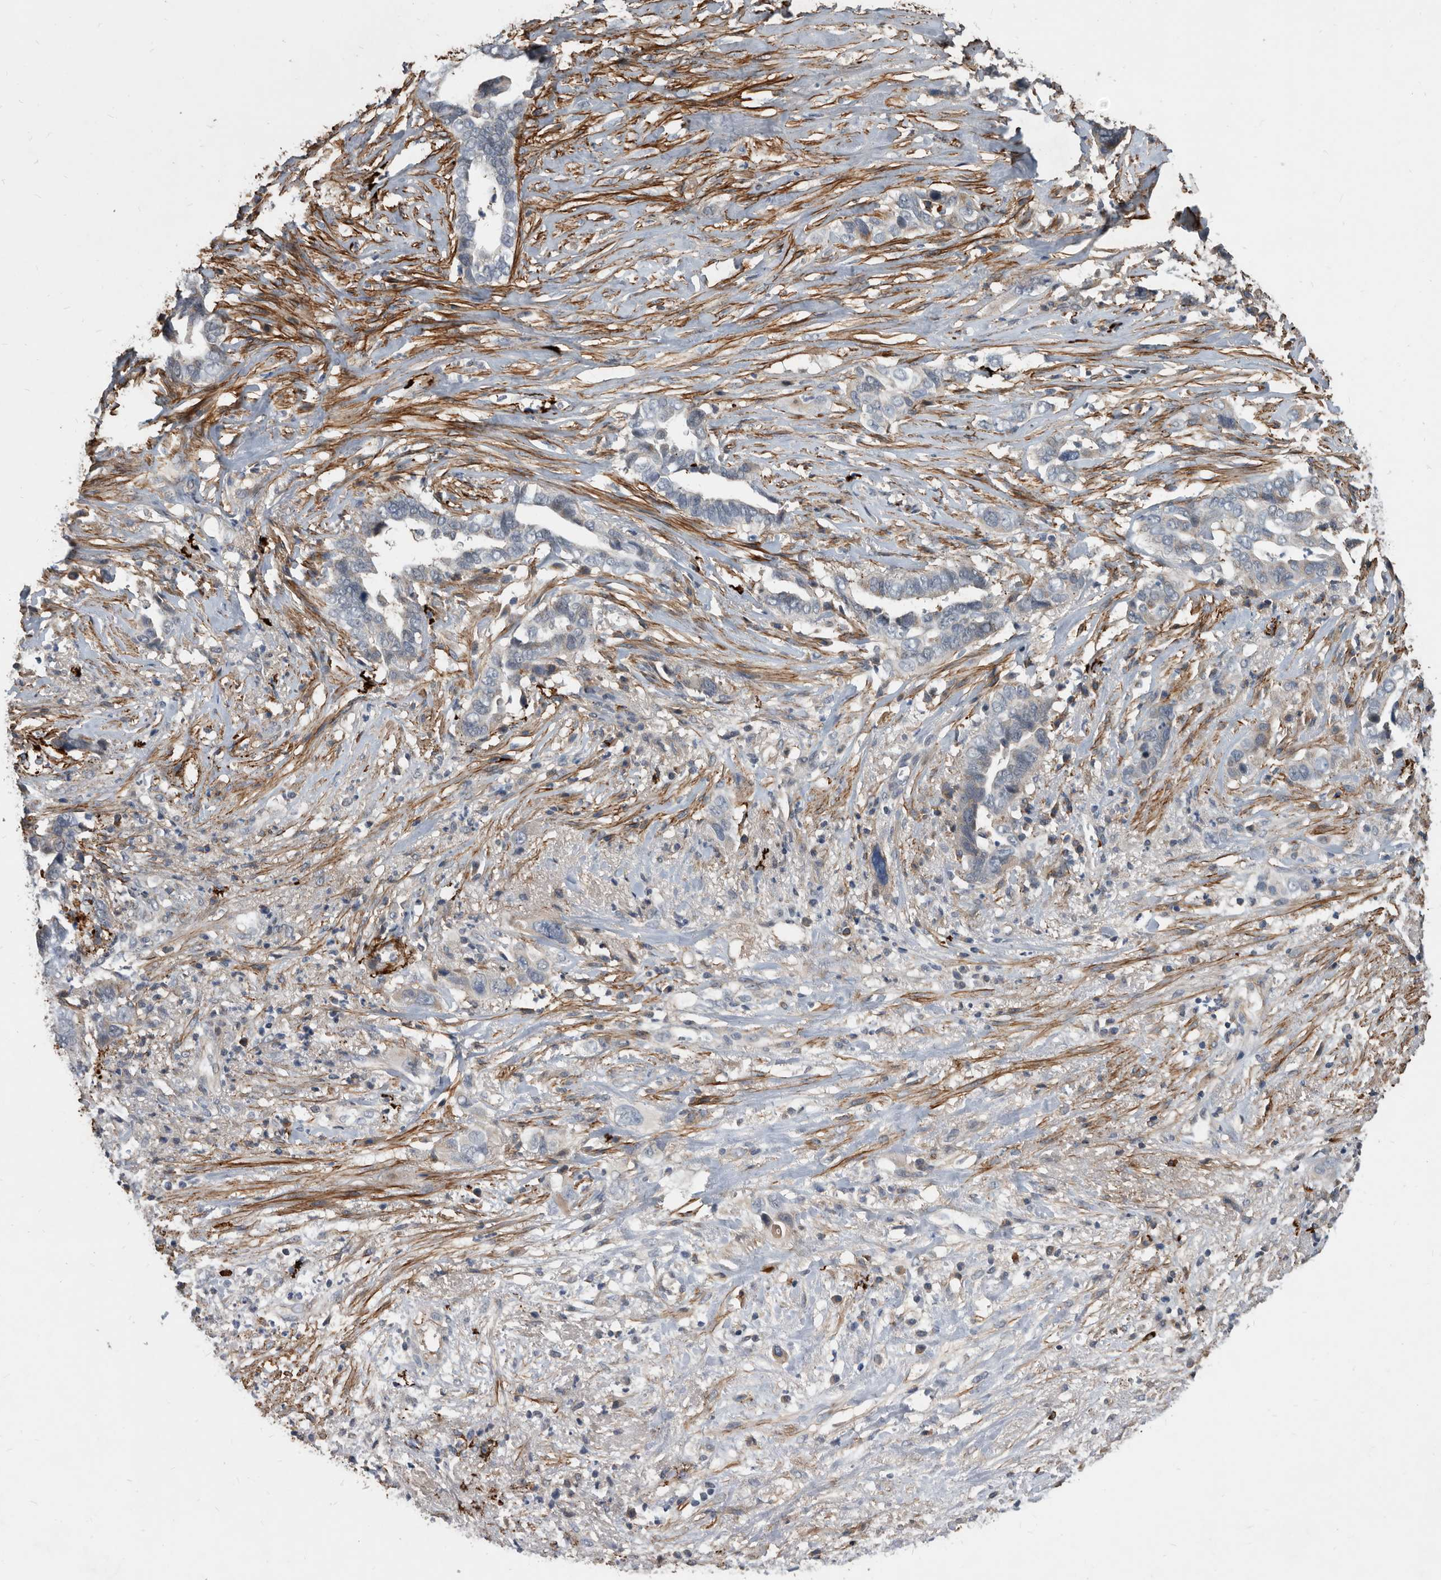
{"staining": {"intensity": "negative", "quantity": "none", "location": "none"}, "tissue": "liver cancer", "cell_type": "Tumor cells", "image_type": "cancer", "snomed": [{"axis": "morphology", "description": "Cholangiocarcinoma"}, {"axis": "topography", "description": "Liver"}], "caption": "A histopathology image of liver cholangiocarcinoma stained for a protein shows no brown staining in tumor cells.", "gene": "PI15", "patient": {"sex": "female", "age": 79}}